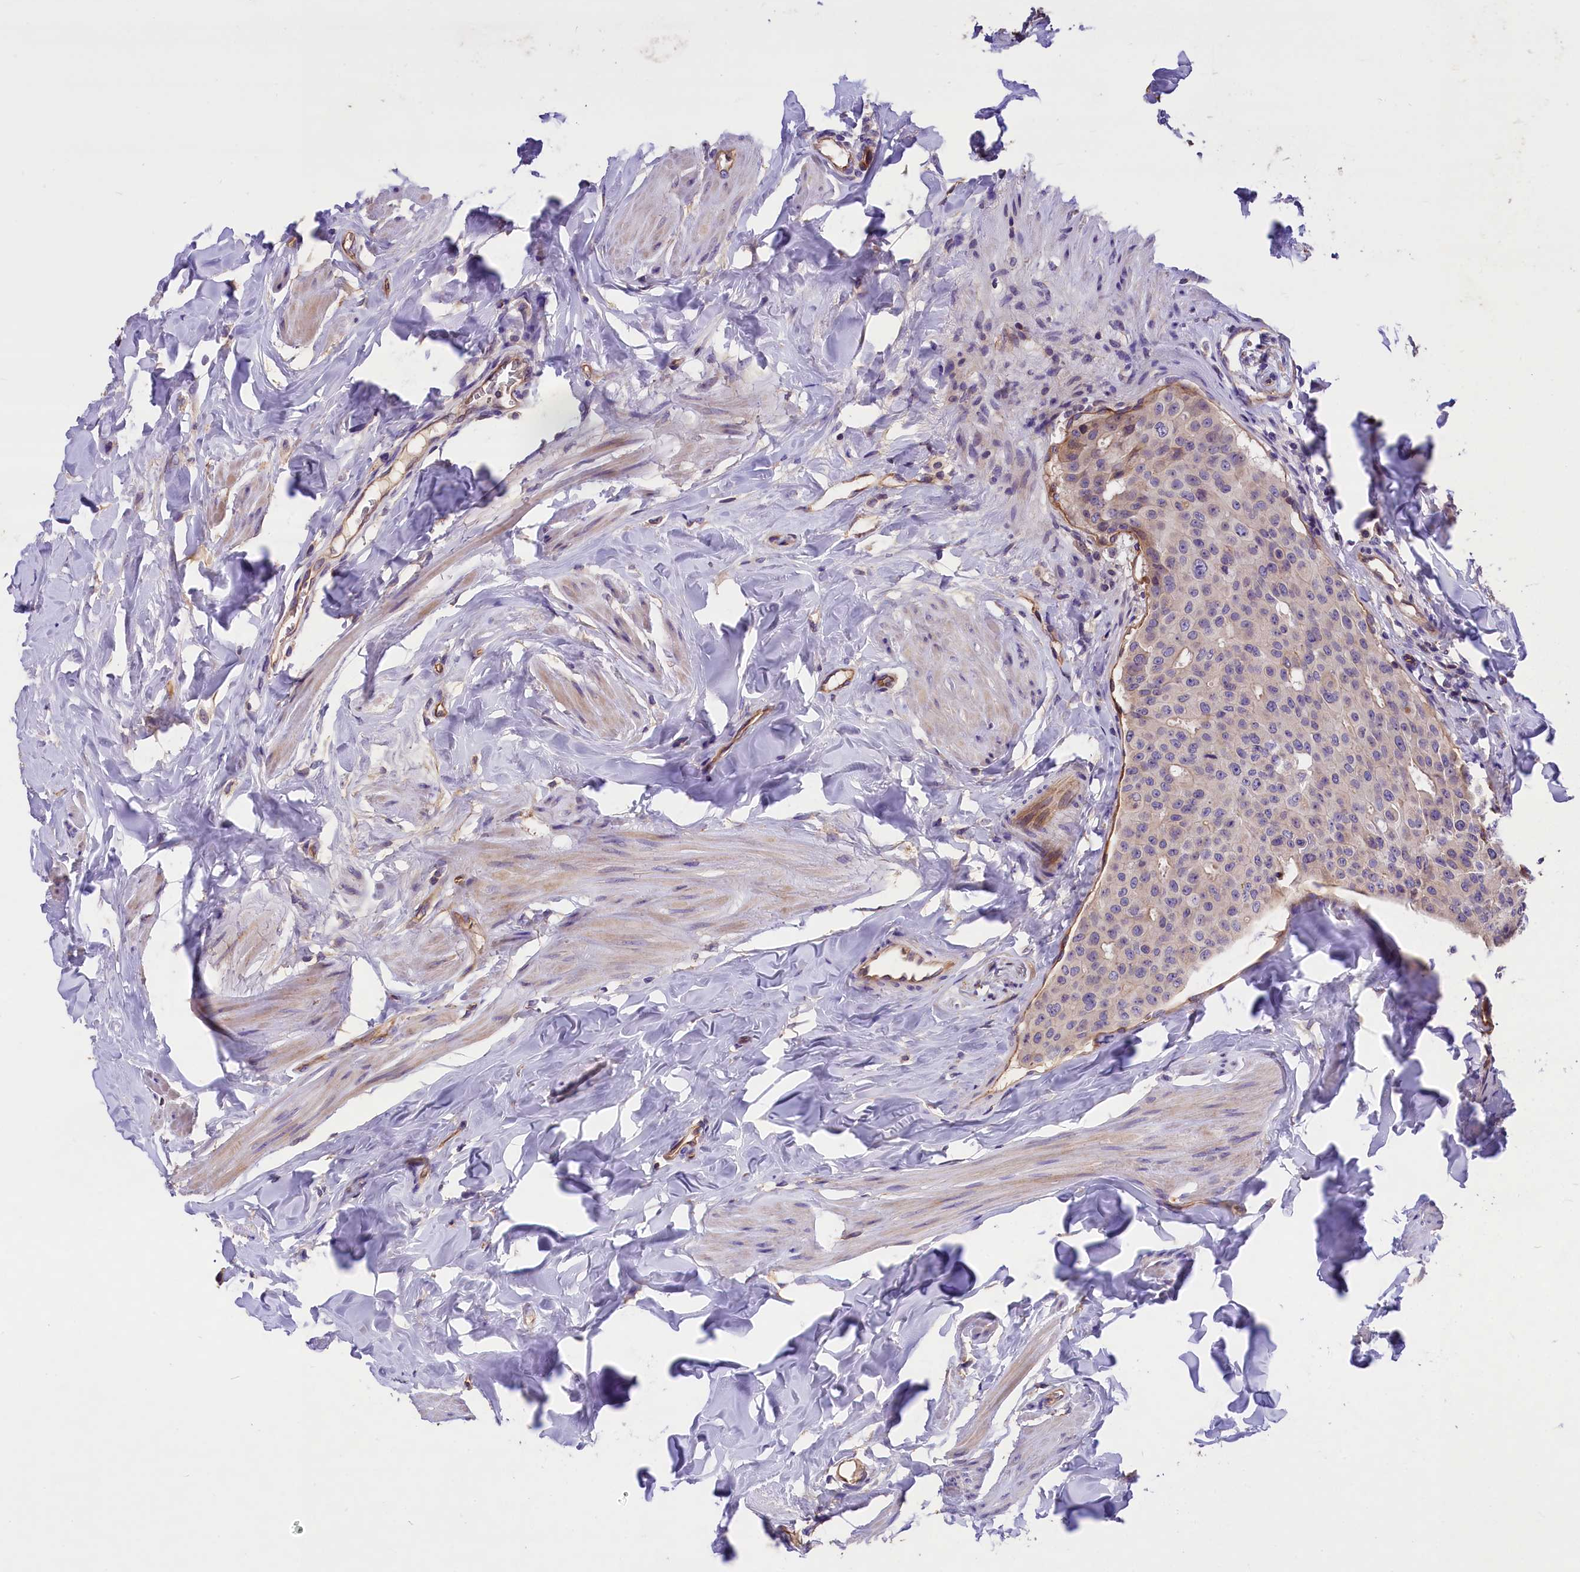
{"staining": {"intensity": "weak", "quantity": "<25%", "location": "cytoplasmic/membranous"}, "tissue": "breast cancer", "cell_type": "Tumor cells", "image_type": "cancer", "snomed": [{"axis": "morphology", "description": "Duct carcinoma"}, {"axis": "topography", "description": "Breast"}], "caption": "This is an IHC histopathology image of breast cancer. There is no positivity in tumor cells.", "gene": "ERMARD", "patient": {"sex": "female", "age": 40}}